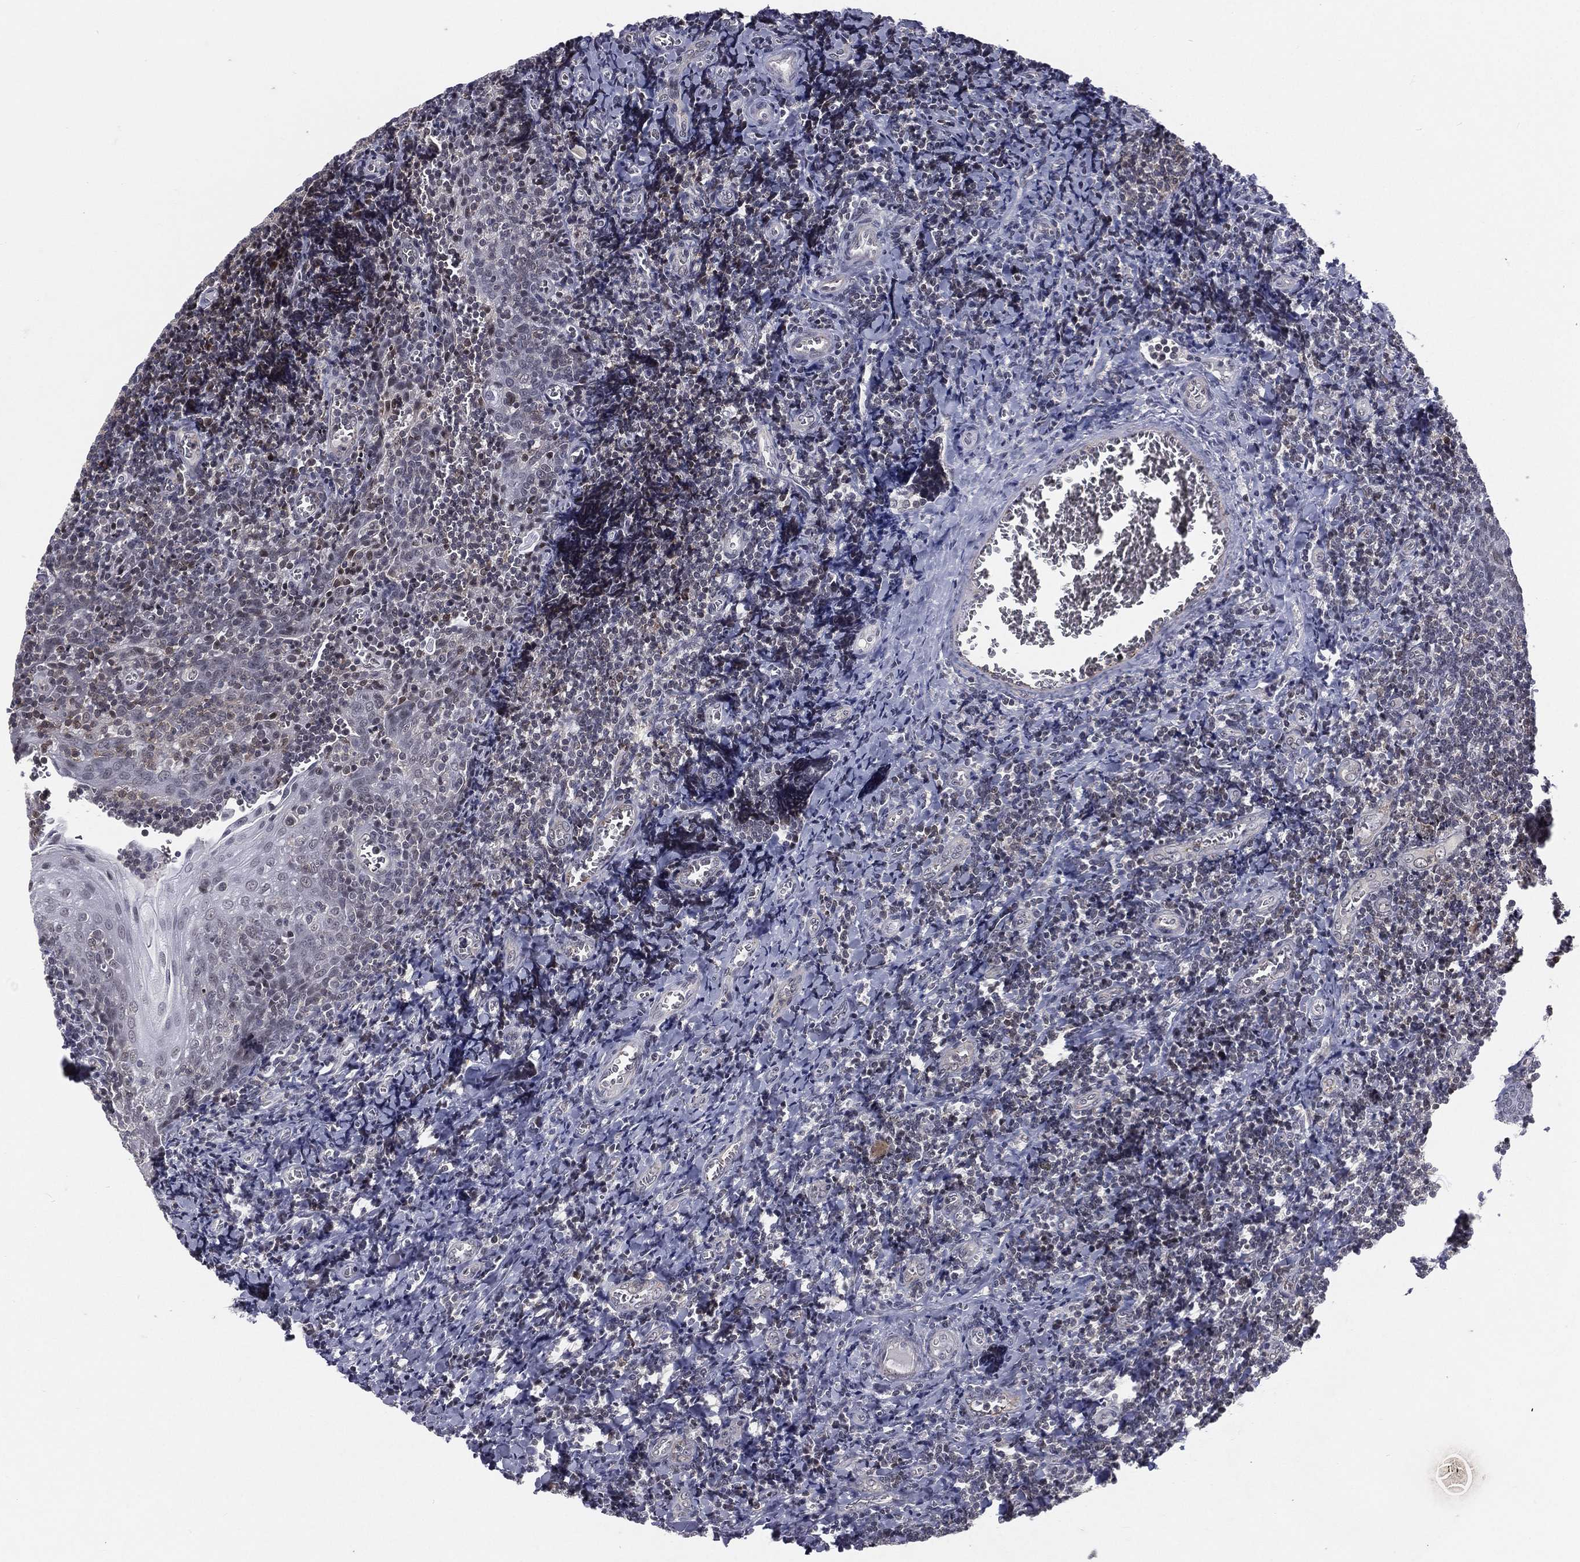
{"staining": {"intensity": "negative", "quantity": "none", "location": "none"}, "tissue": "tonsil", "cell_type": "Germinal center cells", "image_type": "normal", "snomed": [{"axis": "morphology", "description": "Normal tissue, NOS"}, {"axis": "morphology", "description": "Inflammation, NOS"}, {"axis": "topography", "description": "Tonsil"}], "caption": "Germinal center cells show no significant protein positivity in normal tonsil. Nuclei are stained in blue.", "gene": "MORC2", "patient": {"sex": "female", "age": 31}}